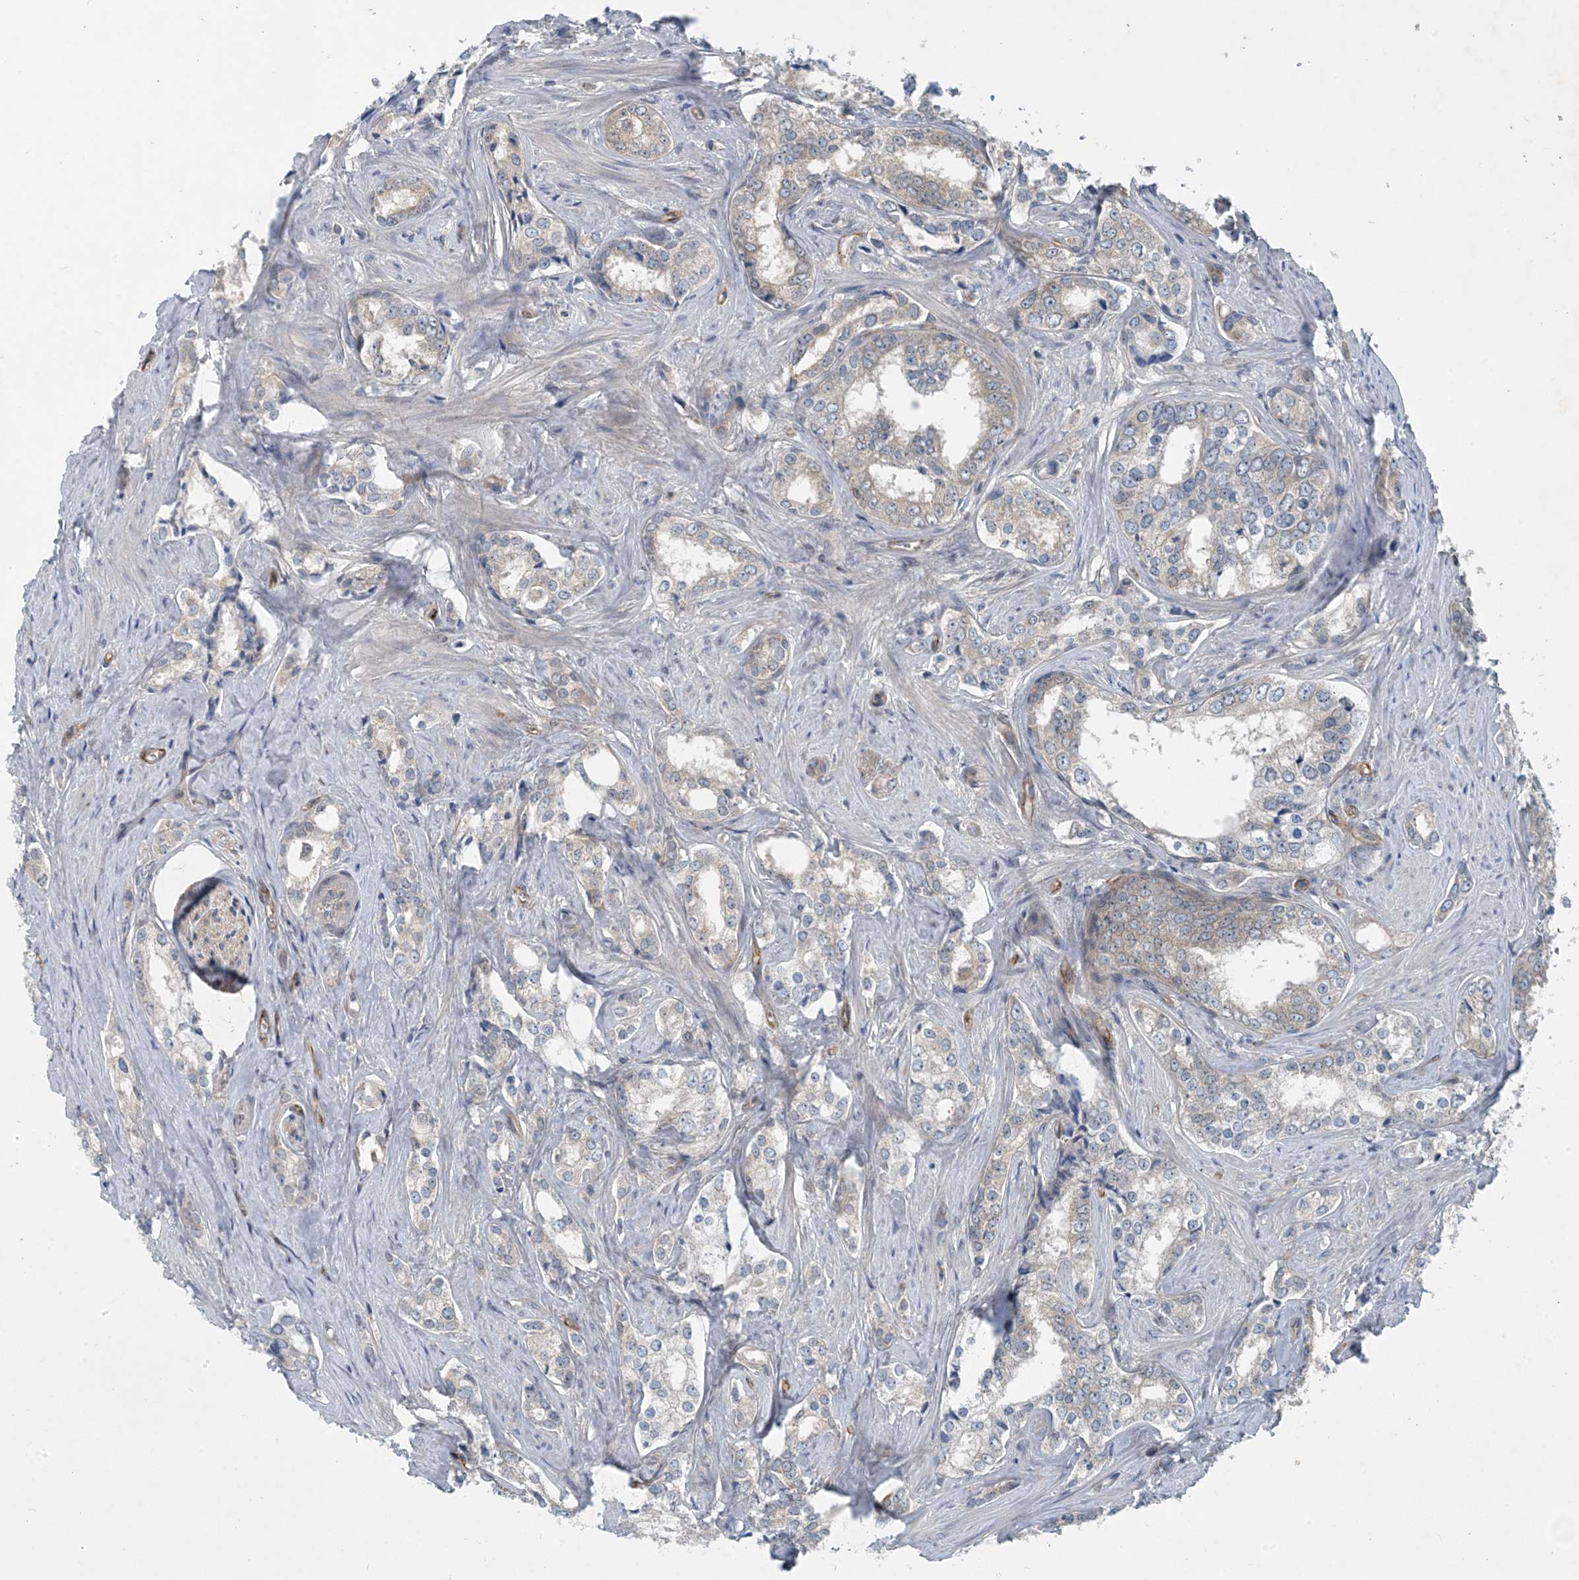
{"staining": {"intensity": "negative", "quantity": "none", "location": "none"}, "tissue": "prostate cancer", "cell_type": "Tumor cells", "image_type": "cancer", "snomed": [{"axis": "morphology", "description": "Adenocarcinoma, High grade"}, {"axis": "topography", "description": "Prostate"}], "caption": "High magnification brightfield microscopy of prostate cancer (high-grade adenocarcinoma) stained with DAB (3,3'-diaminobenzidine) (brown) and counterstained with hematoxylin (blue): tumor cells show no significant expression. (Brightfield microscopy of DAB (3,3'-diaminobenzidine) immunohistochemistry at high magnification).", "gene": "HIKESHI", "patient": {"sex": "male", "age": 66}}